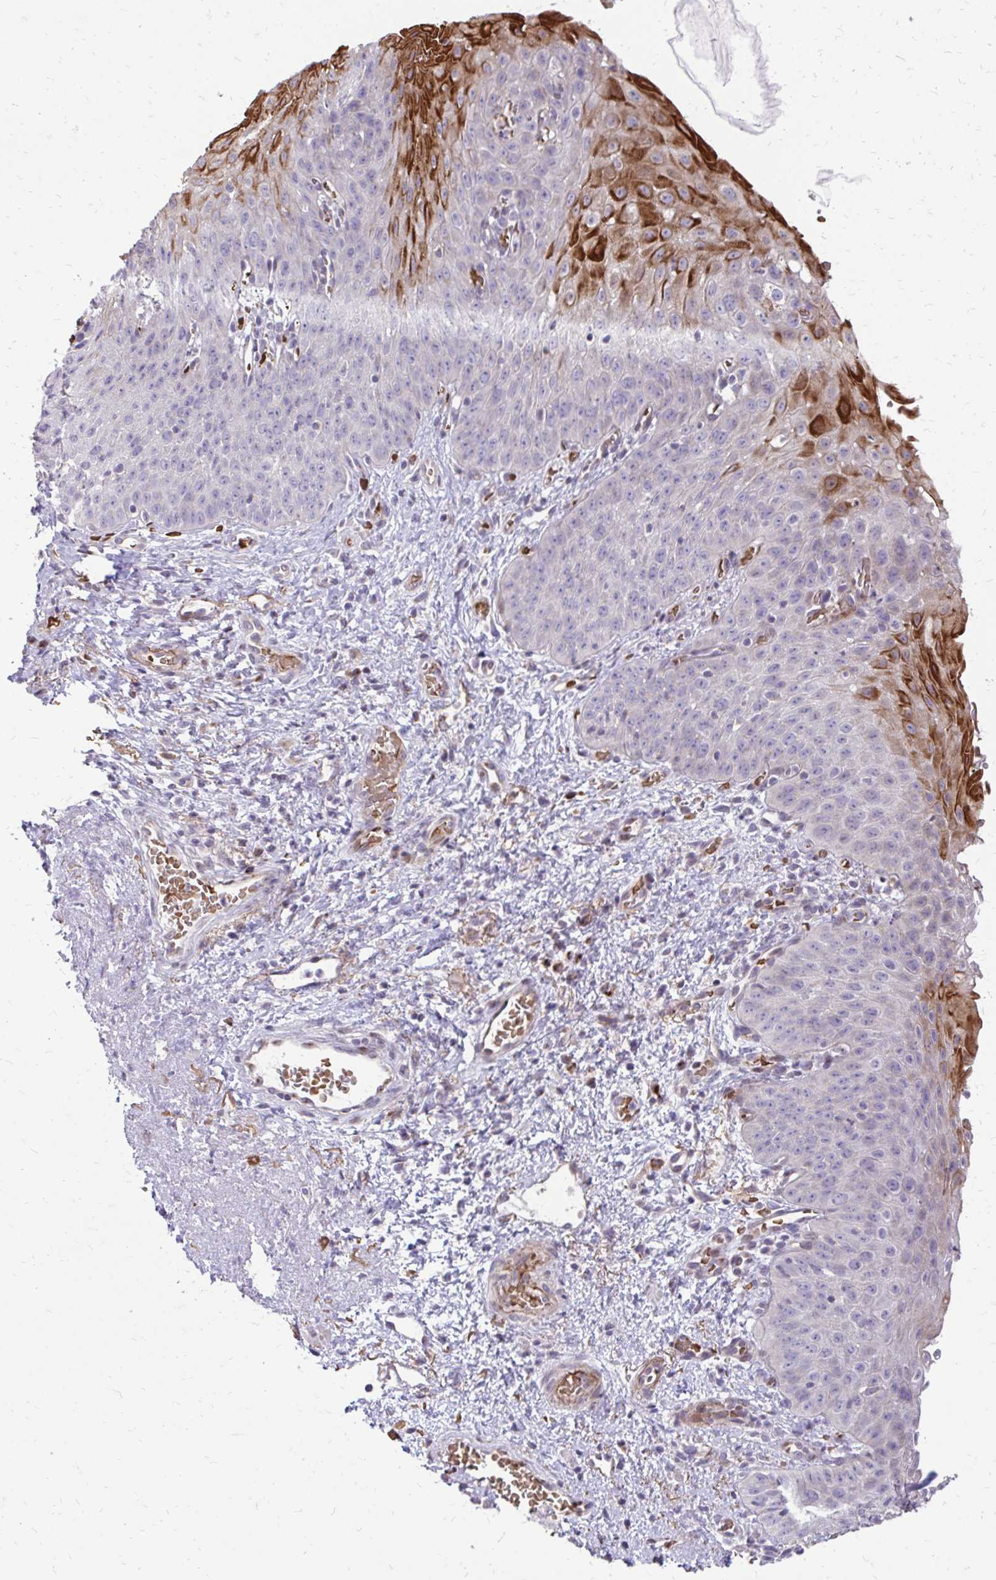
{"staining": {"intensity": "strong", "quantity": "<25%", "location": "cytoplasmic/membranous"}, "tissue": "esophagus", "cell_type": "Squamous epithelial cells", "image_type": "normal", "snomed": [{"axis": "morphology", "description": "Normal tissue, NOS"}, {"axis": "topography", "description": "Esophagus"}], "caption": "The image displays staining of normal esophagus, revealing strong cytoplasmic/membranous protein expression (brown color) within squamous epithelial cells.", "gene": "FUNDC2", "patient": {"sex": "male", "age": 71}}